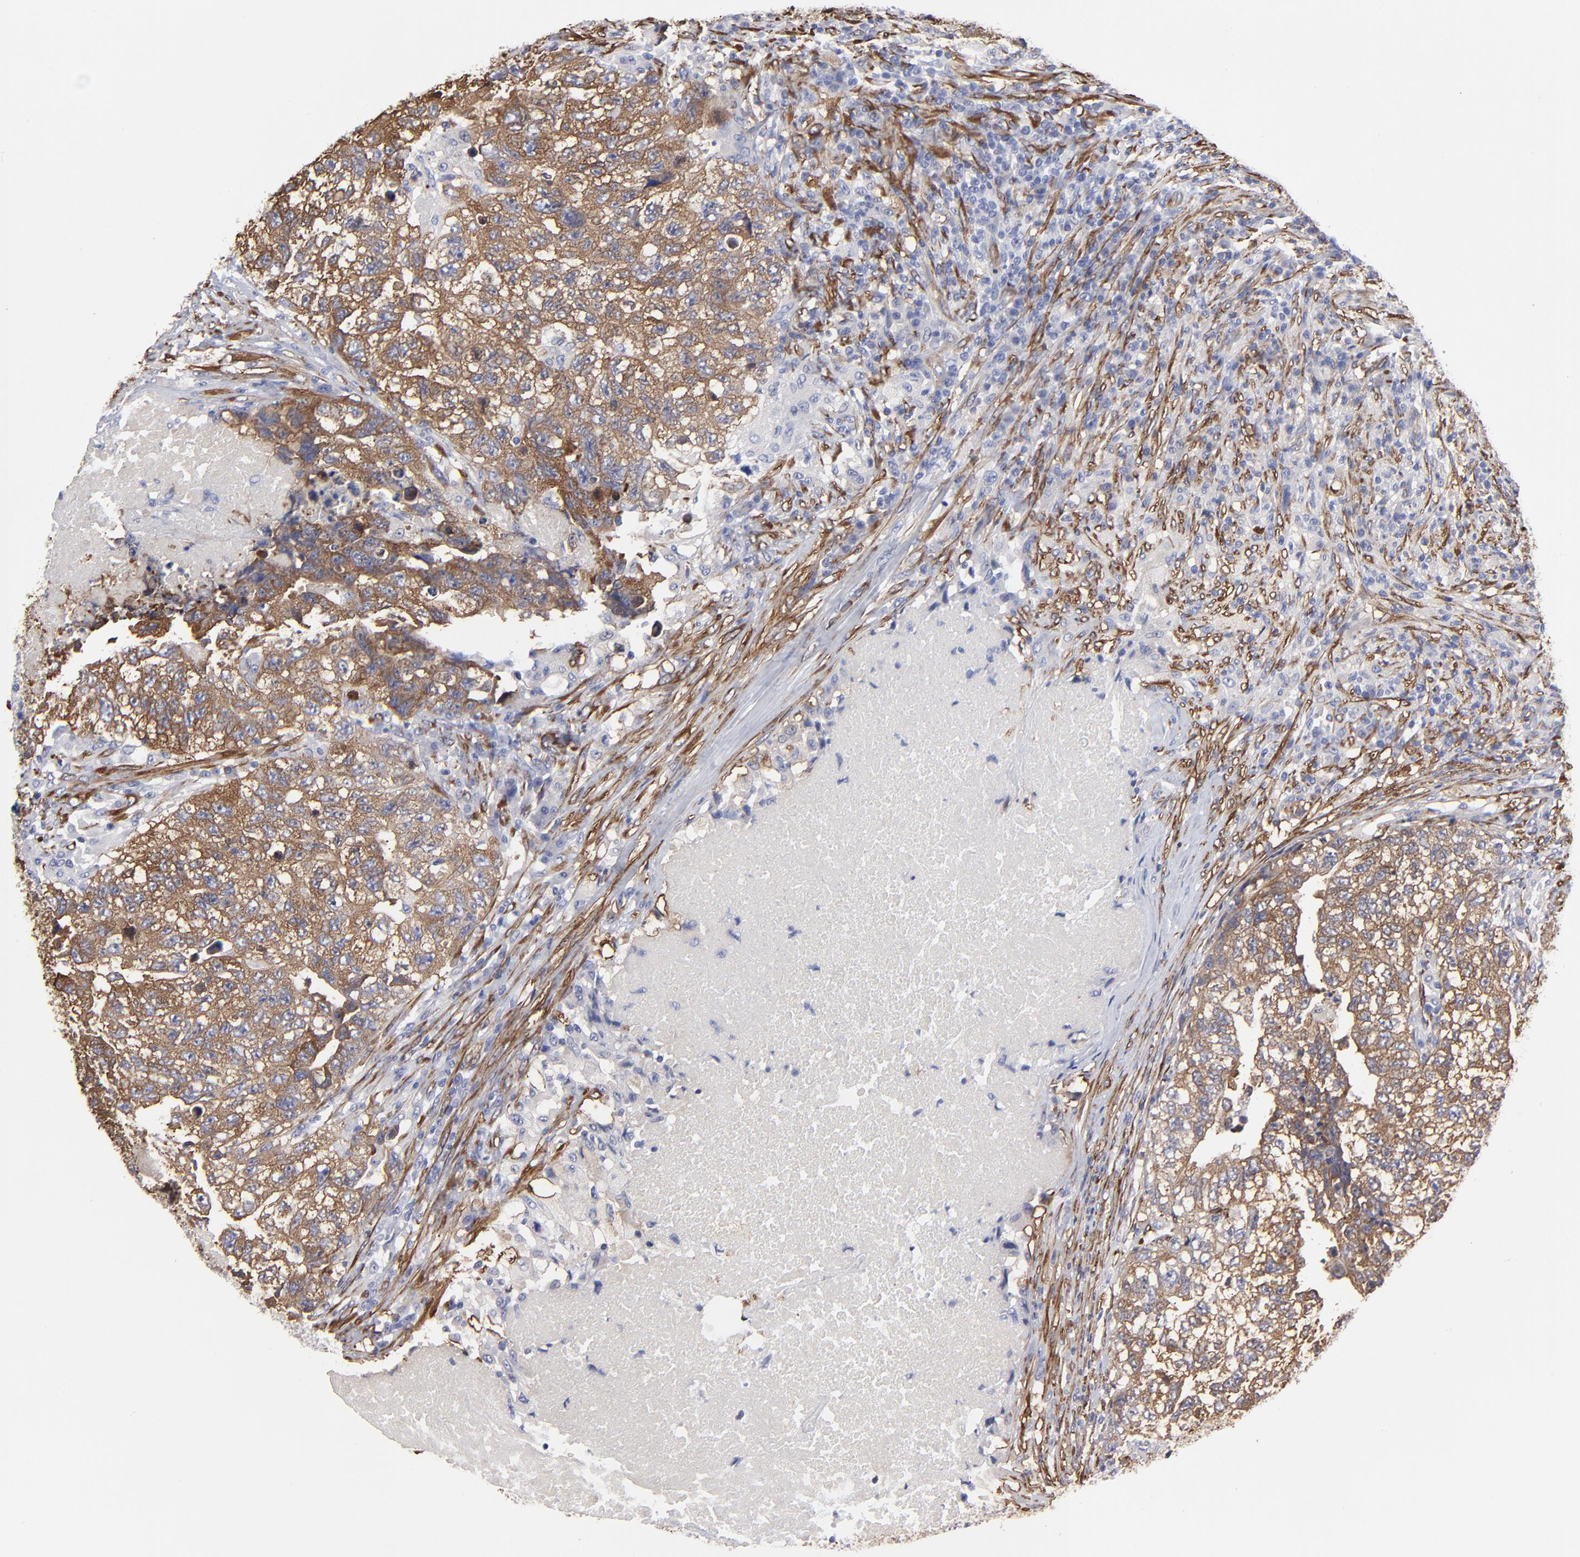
{"staining": {"intensity": "moderate", "quantity": ">75%", "location": "cytoplasmic/membranous"}, "tissue": "testis cancer", "cell_type": "Tumor cells", "image_type": "cancer", "snomed": [{"axis": "morphology", "description": "Carcinoma, Embryonal, NOS"}, {"axis": "topography", "description": "Testis"}], "caption": "A high-resolution photomicrograph shows IHC staining of embryonal carcinoma (testis), which shows moderate cytoplasmic/membranous expression in about >75% of tumor cells. The protein of interest is stained brown, and the nuclei are stained in blue (DAB (3,3'-diaminobenzidine) IHC with brightfield microscopy, high magnification).", "gene": "CILP", "patient": {"sex": "male", "age": 21}}